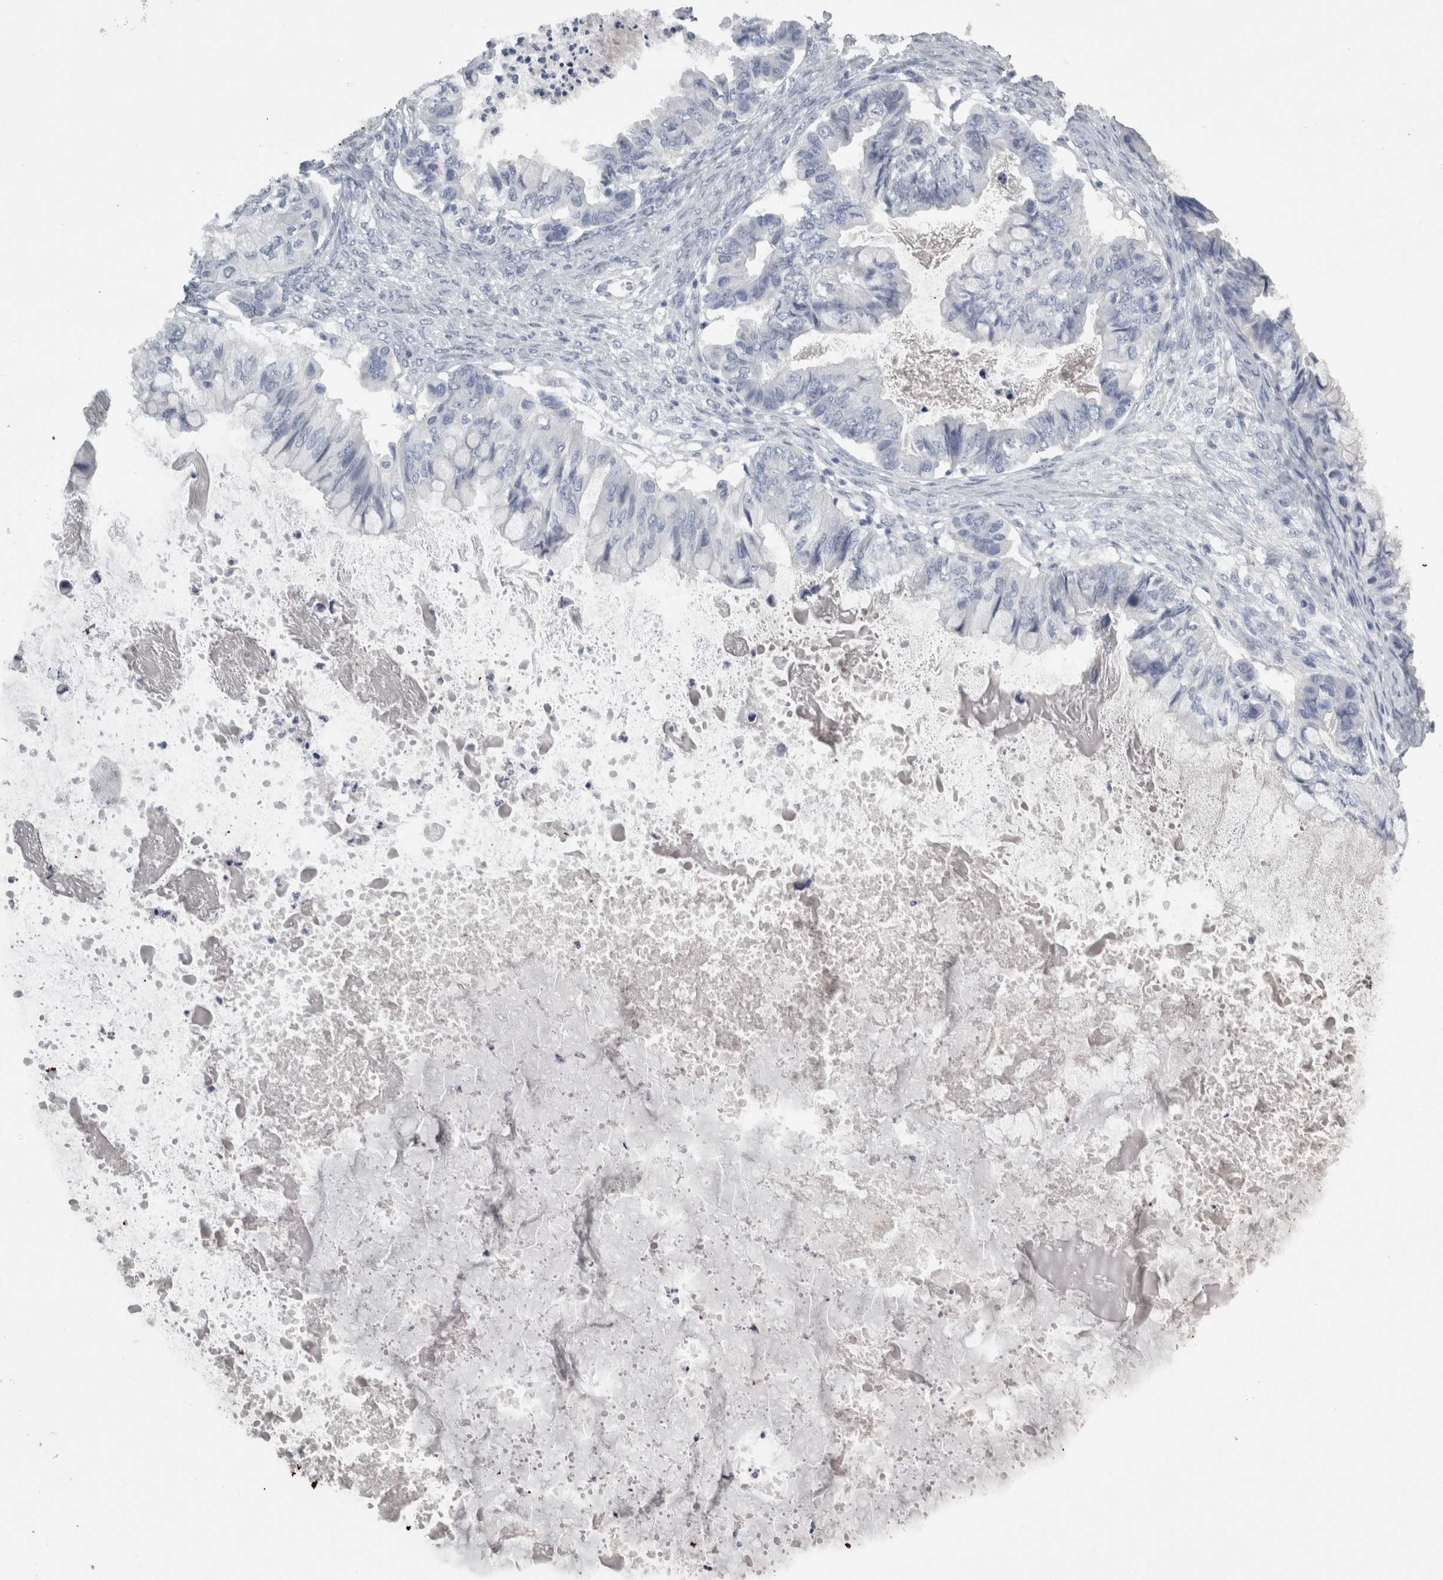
{"staining": {"intensity": "negative", "quantity": "none", "location": "none"}, "tissue": "ovarian cancer", "cell_type": "Tumor cells", "image_type": "cancer", "snomed": [{"axis": "morphology", "description": "Cystadenocarcinoma, mucinous, NOS"}, {"axis": "topography", "description": "Ovary"}], "caption": "High power microscopy photomicrograph of an IHC image of ovarian cancer (mucinous cystadenocarcinoma), revealing no significant staining in tumor cells.", "gene": "TCAP", "patient": {"sex": "female", "age": 80}}